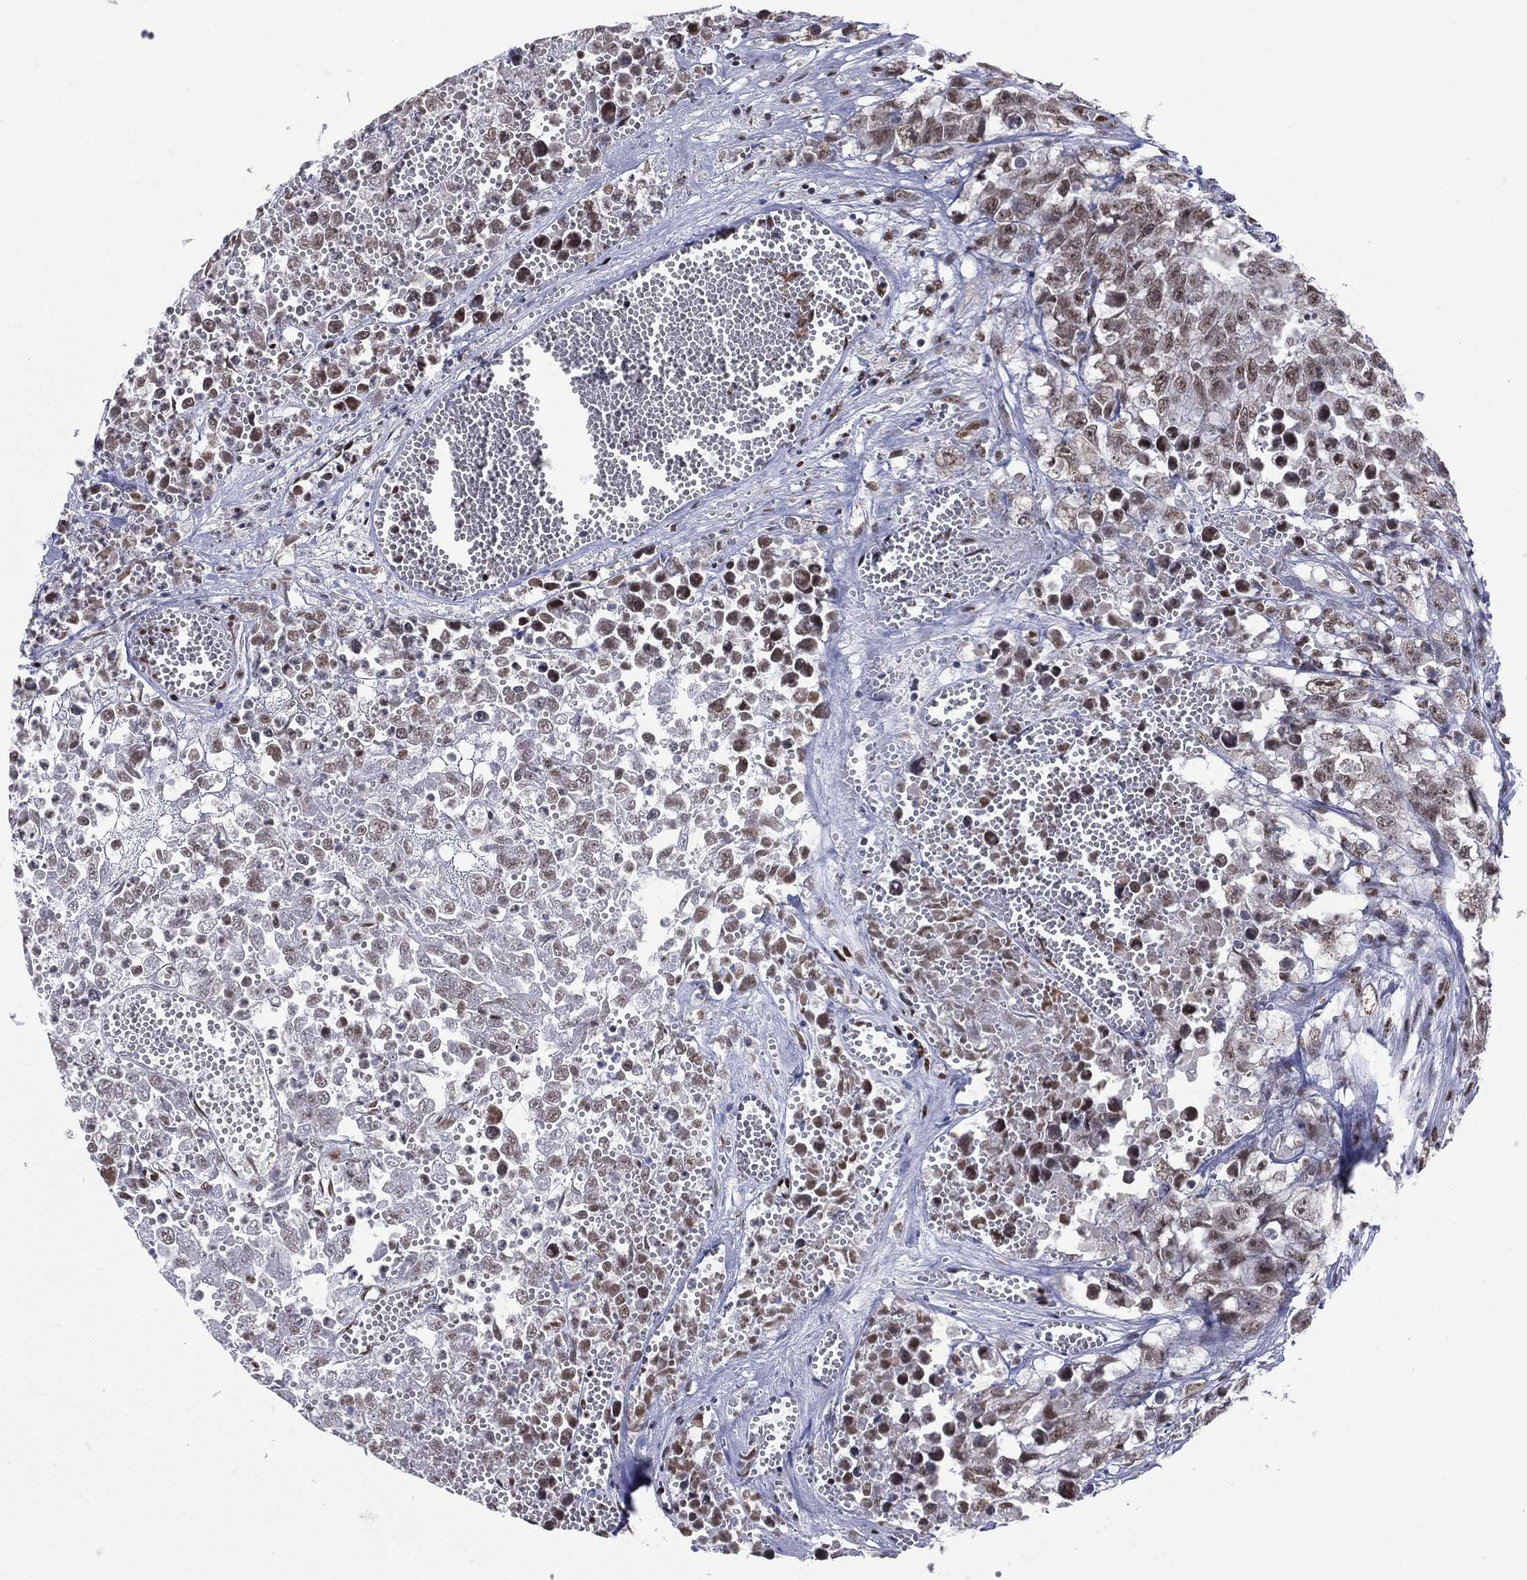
{"staining": {"intensity": "moderate", "quantity": "<25%", "location": "nuclear"}, "tissue": "testis cancer", "cell_type": "Tumor cells", "image_type": "cancer", "snomed": [{"axis": "morphology", "description": "Seminoma, NOS"}, {"axis": "morphology", "description": "Carcinoma, Embryonal, NOS"}, {"axis": "topography", "description": "Testis"}], "caption": "Testis cancer stained for a protein displays moderate nuclear positivity in tumor cells.", "gene": "ZNF7", "patient": {"sex": "male", "age": 22}}